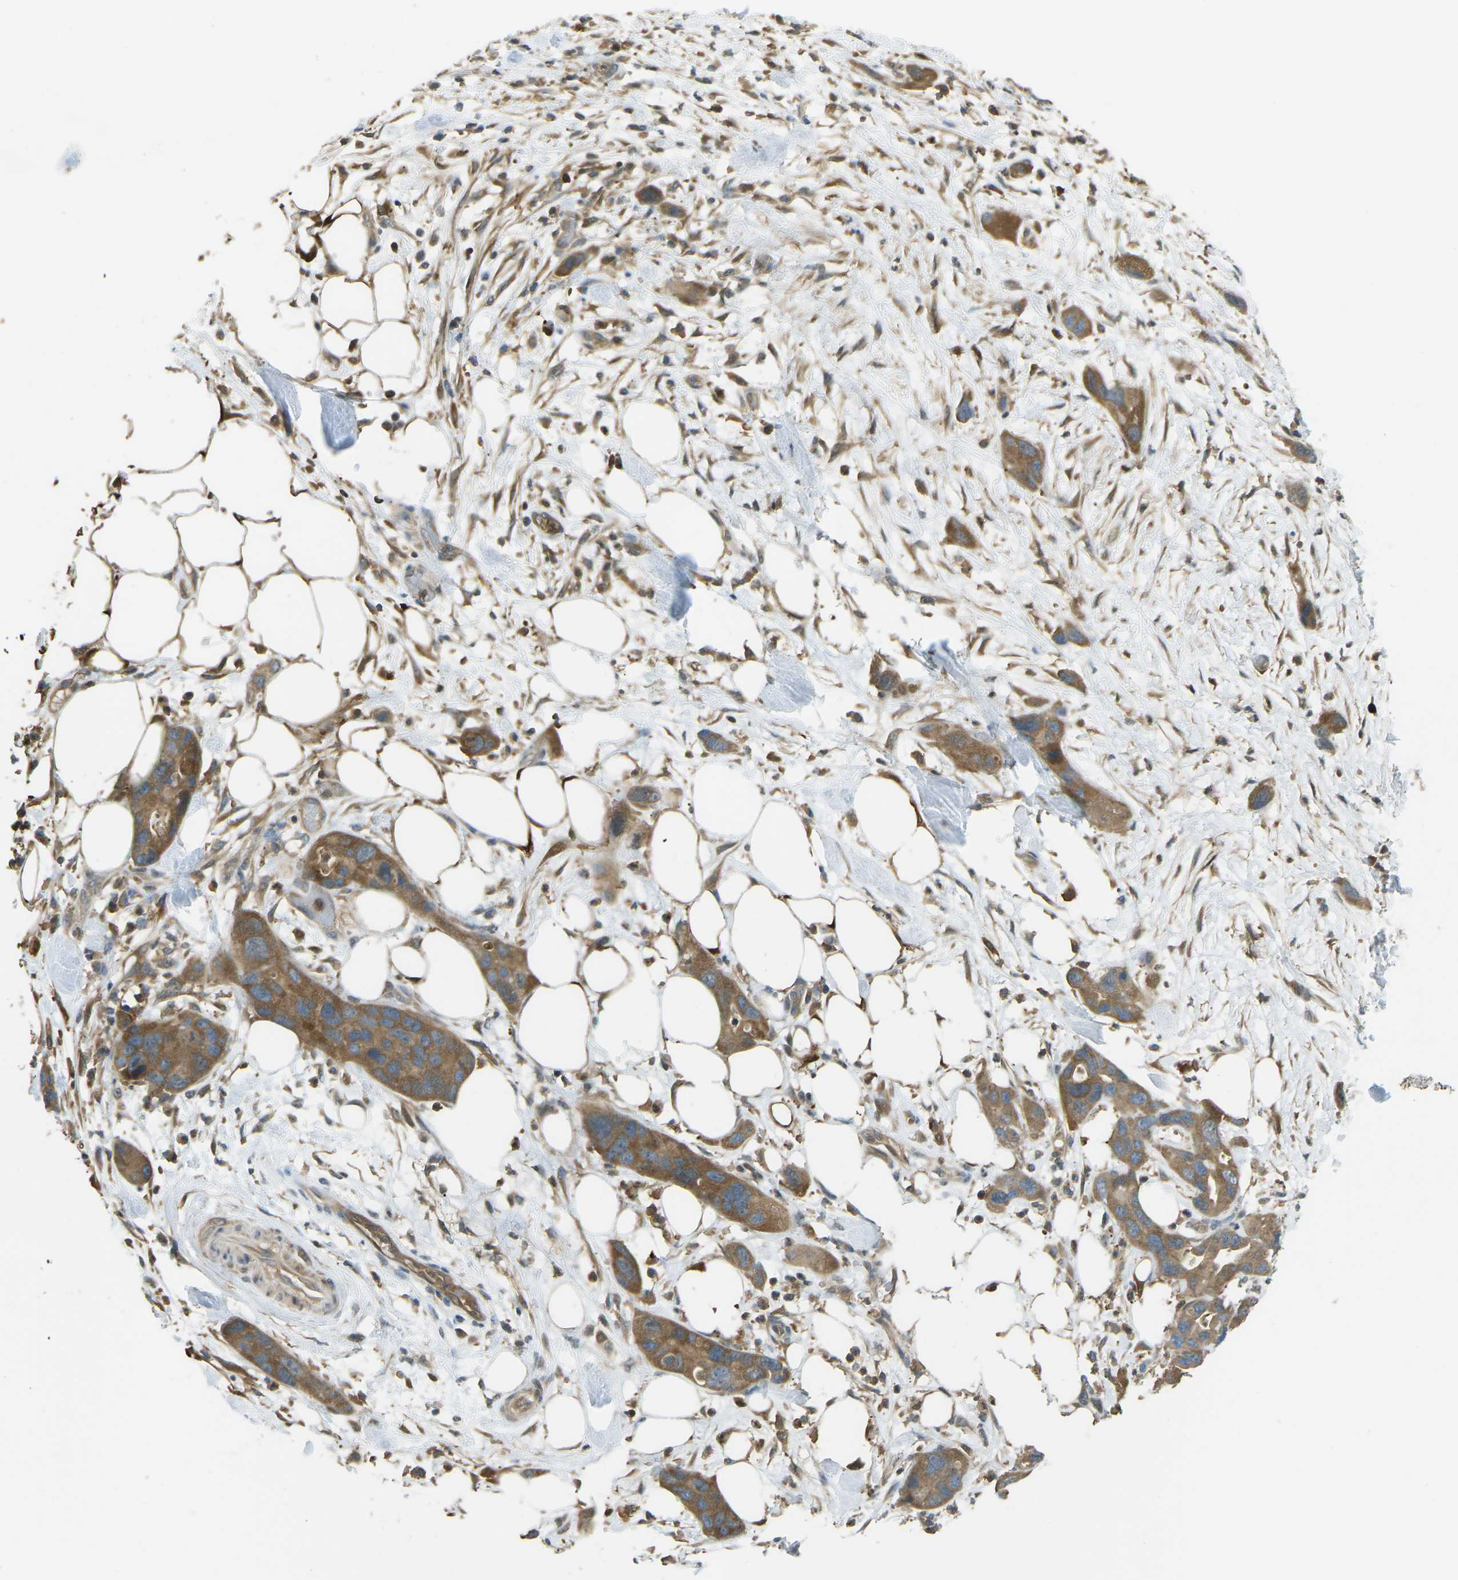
{"staining": {"intensity": "moderate", "quantity": ">75%", "location": "cytoplasmic/membranous"}, "tissue": "pancreatic cancer", "cell_type": "Tumor cells", "image_type": "cancer", "snomed": [{"axis": "morphology", "description": "Adenocarcinoma, NOS"}, {"axis": "topography", "description": "Pancreas"}], "caption": "Adenocarcinoma (pancreatic) stained for a protein shows moderate cytoplasmic/membranous positivity in tumor cells.", "gene": "PIEZO2", "patient": {"sex": "female", "age": 71}}